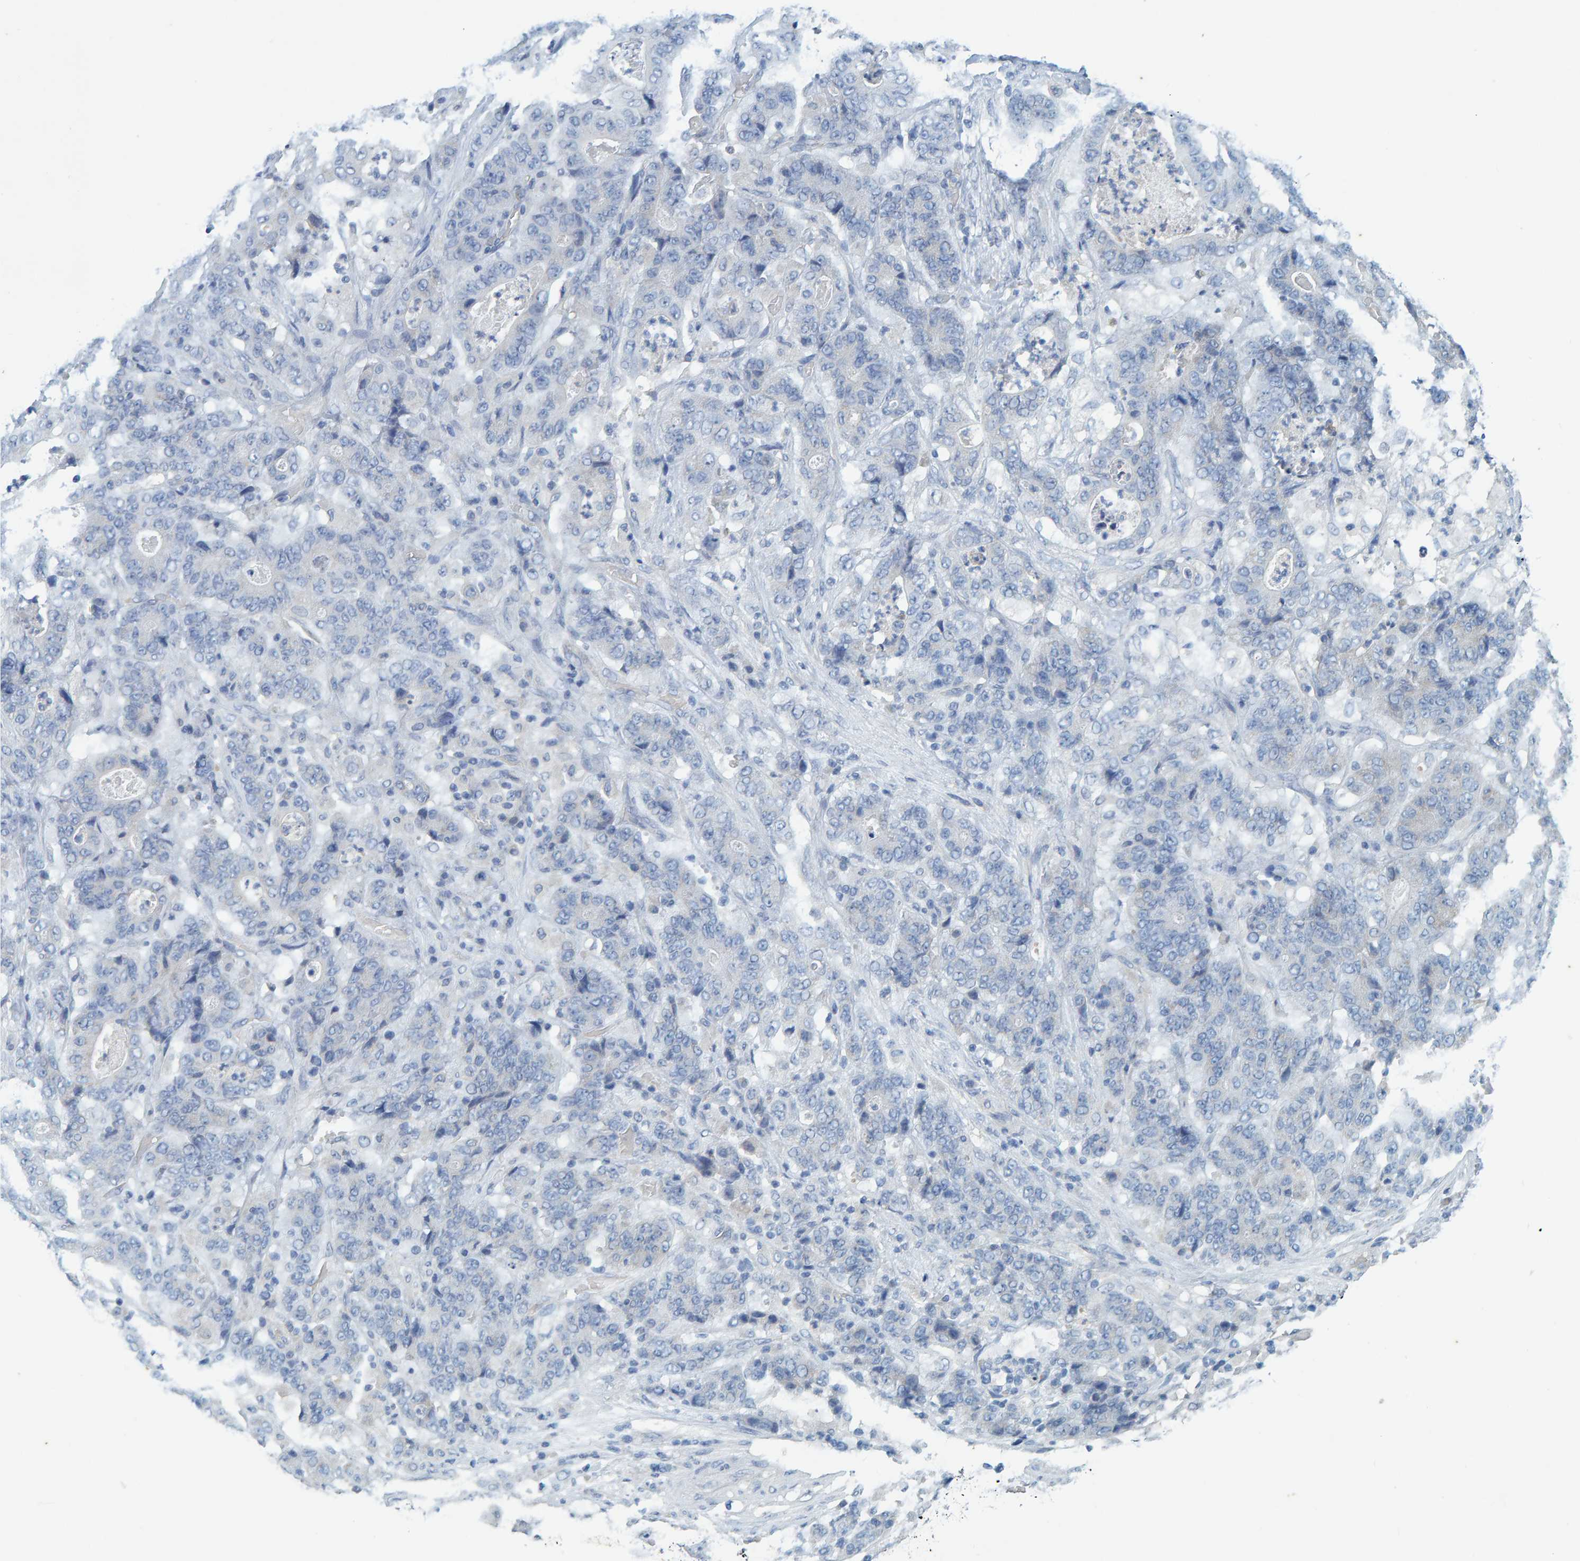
{"staining": {"intensity": "negative", "quantity": "none", "location": "none"}, "tissue": "stomach cancer", "cell_type": "Tumor cells", "image_type": "cancer", "snomed": [{"axis": "morphology", "description": "Adenocarcinoma, NOS"}, {"axis": "topography", "description": "Stomach"}], "caption": "Stomach cancer (adenocarcinoma) was stained to show a protein in brown. There is no significant expression in tumor cells.", "gene": "ALAD", "patient": {"sex": "female", "age": 73}}